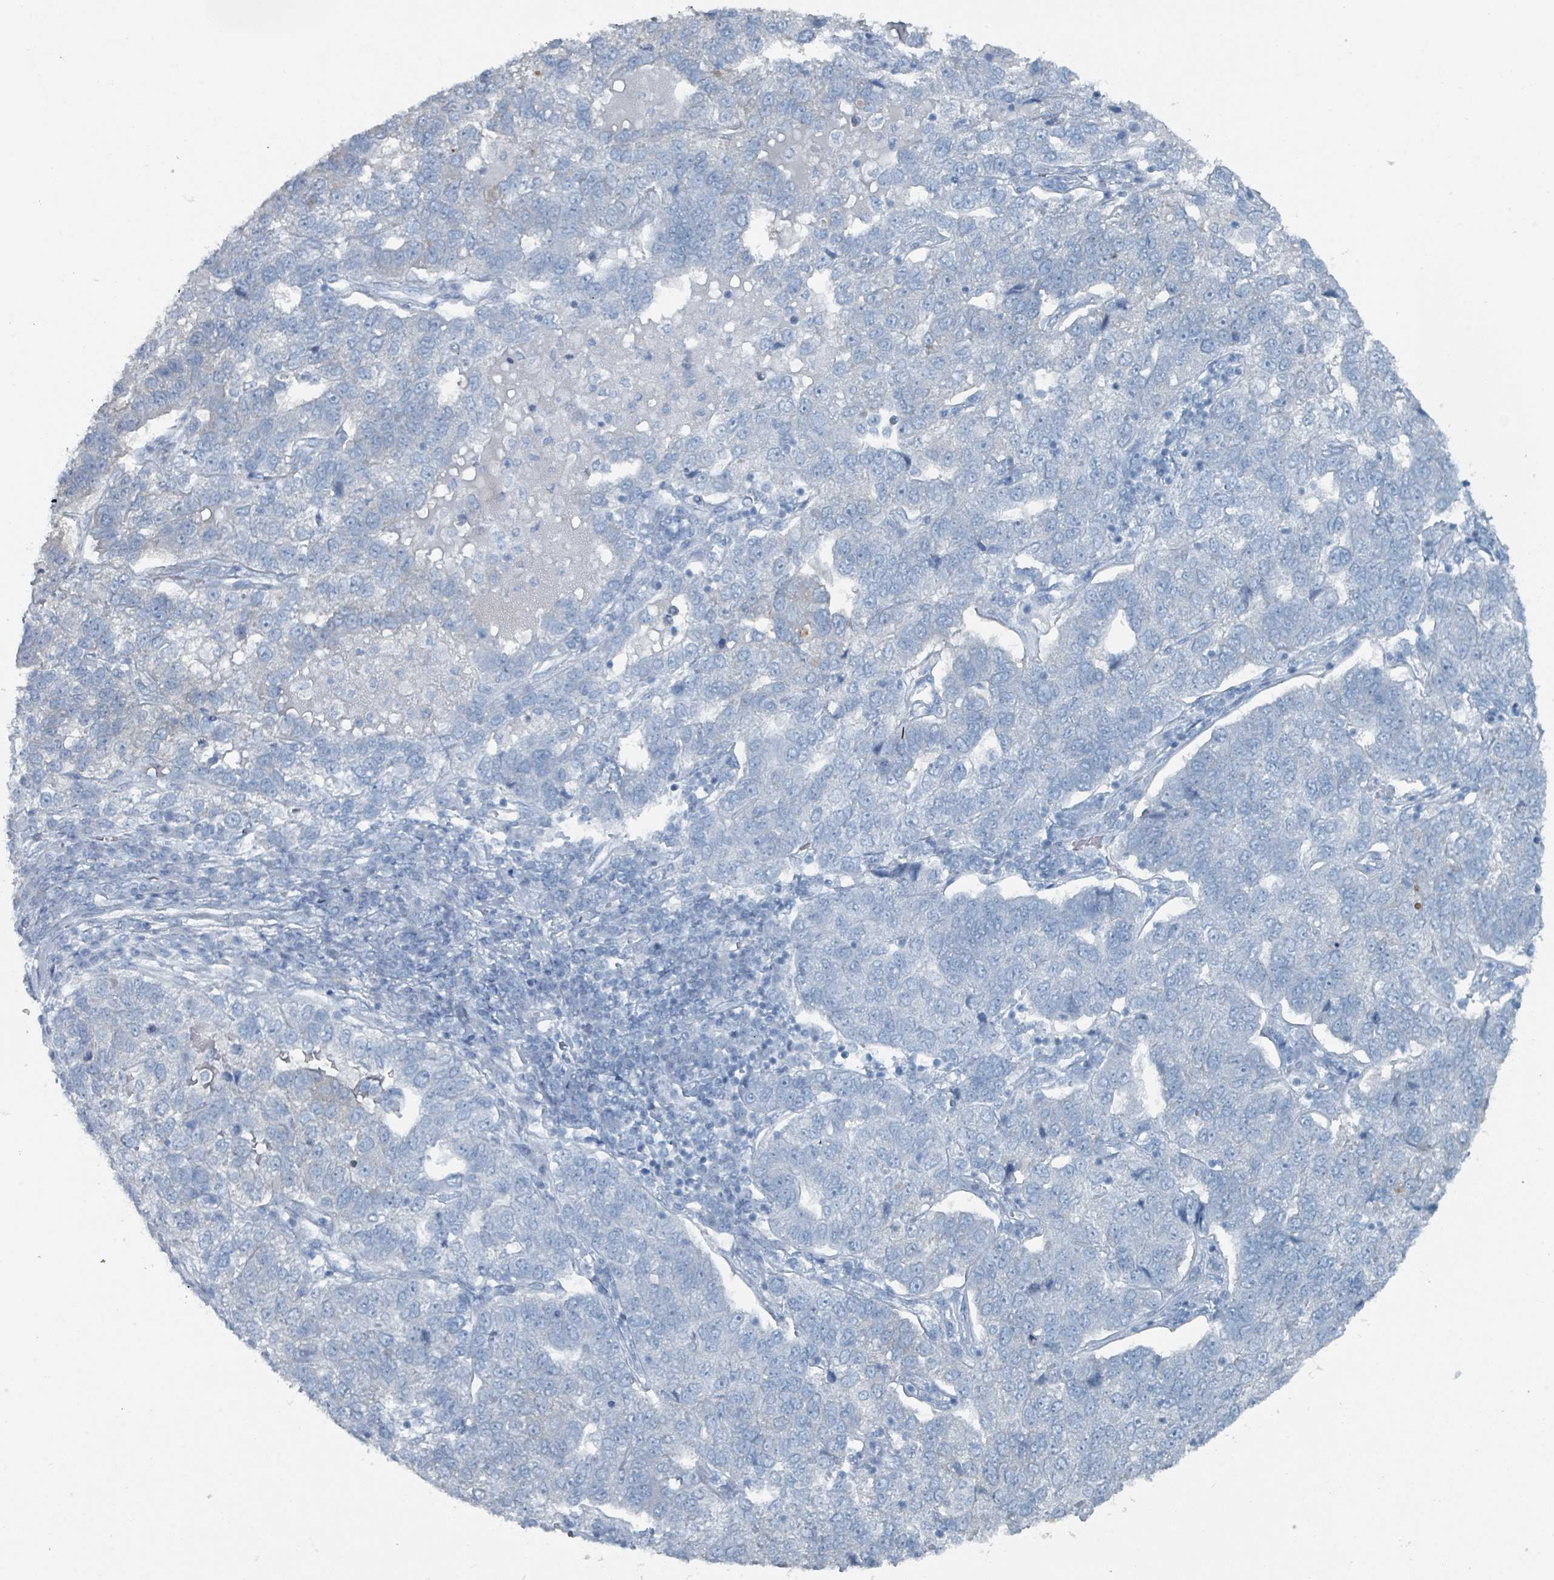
{"staining": {"intensity": "negative", "quantity": "none", "location": "none"}, "tissue": "pancreatic cancer", "cell_type": "Tumor cells", "image_type": "cancer", "snomed": [{"axis": "morphology", "description": "Adenocarcinoma, NOS"}, {"axis": "topography", "description": "Pancreas"}], "caption": "This is a image of IHC staining of pancreatic adenocarcinoma, which shows no expression in tumor cells.", "gene": "GAMT", "patient": {"sex": "female", "age": 61}}